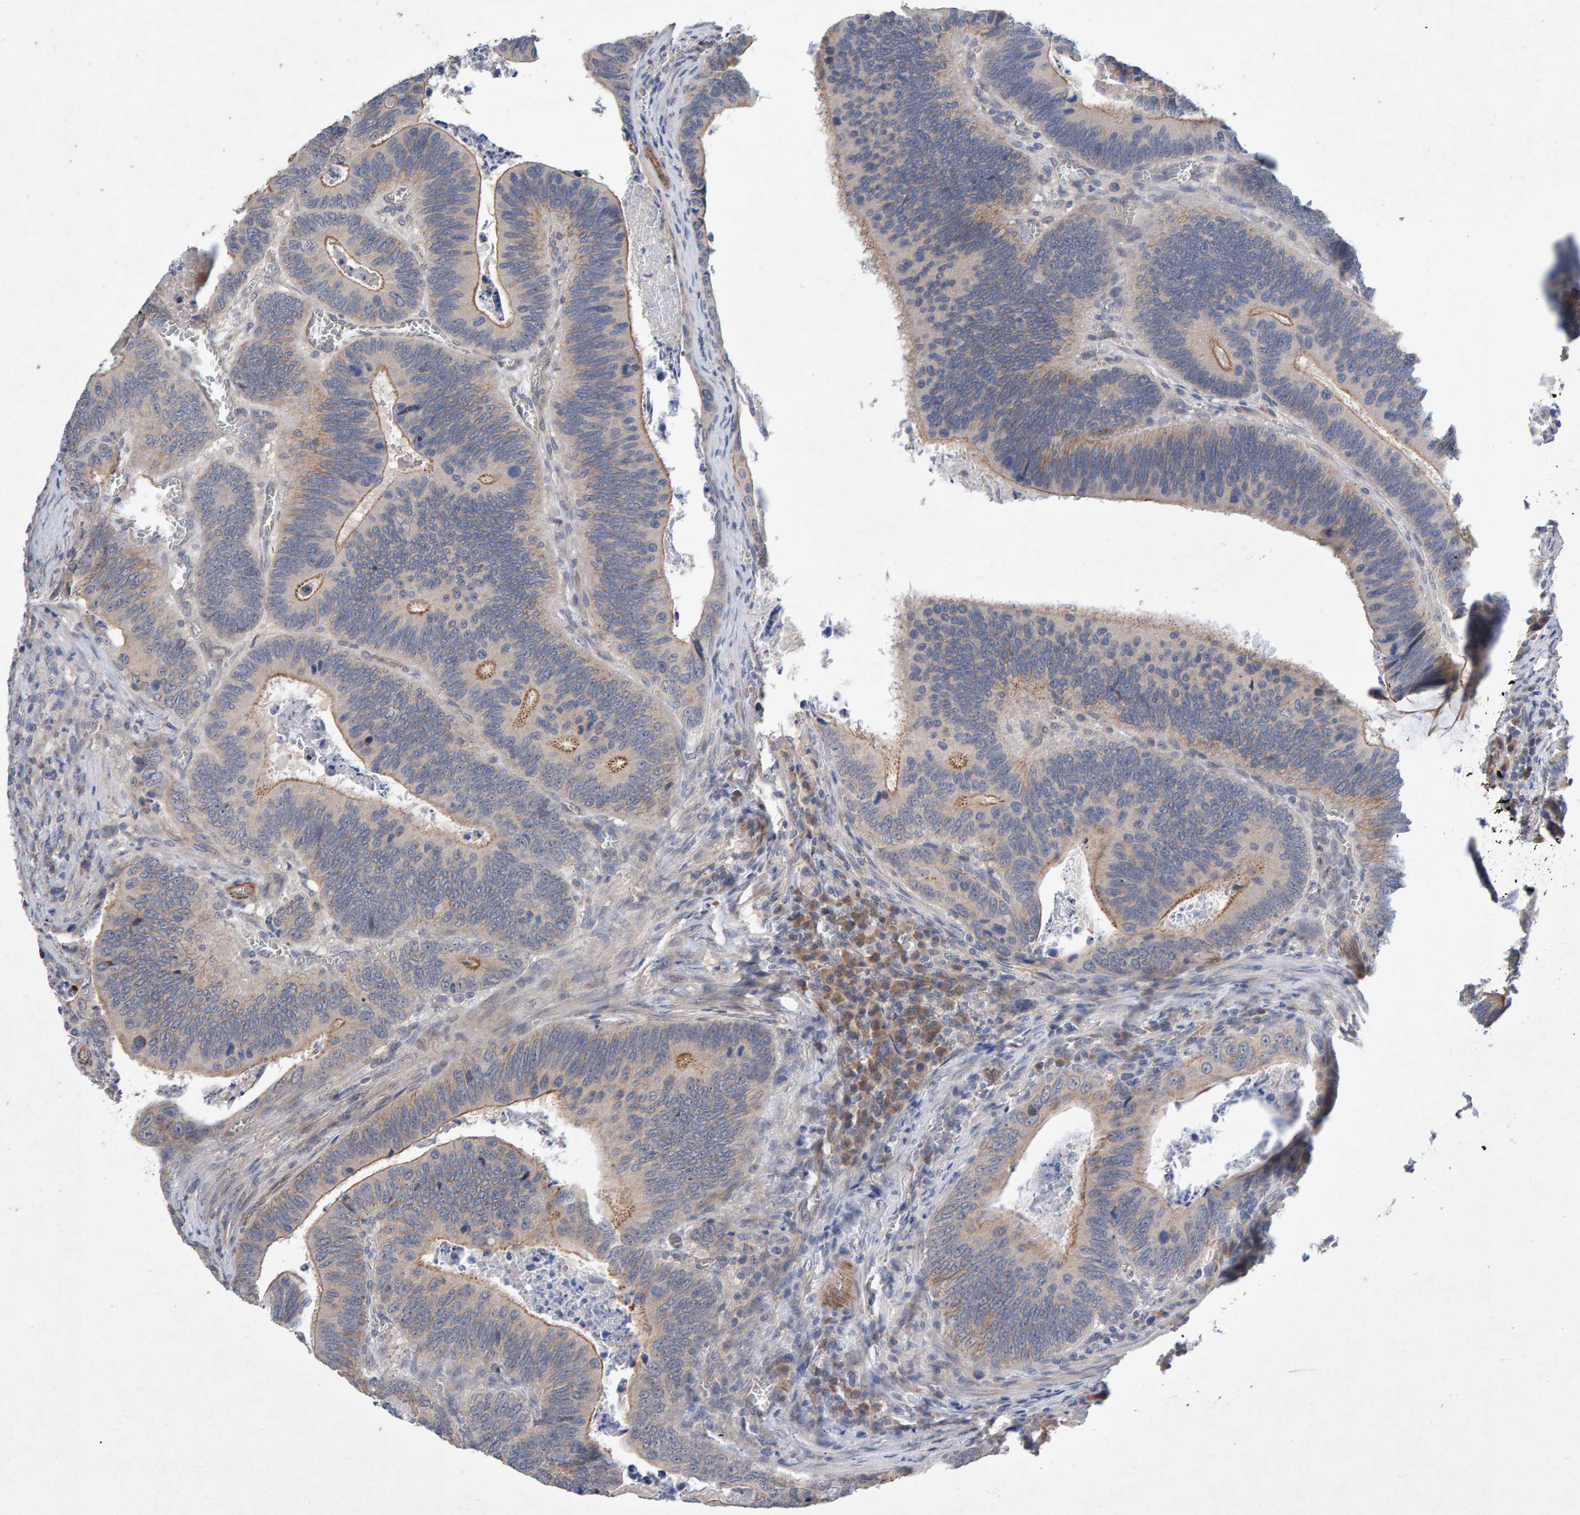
{"staining": {"intensity": "moderate", "quantity": "25%-75%", "location": "cytoplasmic/membranous"}, "tissue": "colorectal cancer", "cell_type": "Tumor cells", "image_type": "cancer", "snomed": [{"axis": "morphology", "description": "Inflammation, NOS"}, {"axis": "morphology", "description": "Adenocarcinoma, NOS"}, {"axis": "topography", "description": "Colon"}], "caption": "Protein expression analysis of colorectal adenocarcinoma exhibits moderate cytoplasmic/membranous expression in approximately 25%-75% of tumor cells. (Stains: DAB in brown, nuclei in blue, Microscopy: brightfield microscopy at high magnification).", "gene": "EFR3A", "patient": {"sex": "male", "age": 72}}